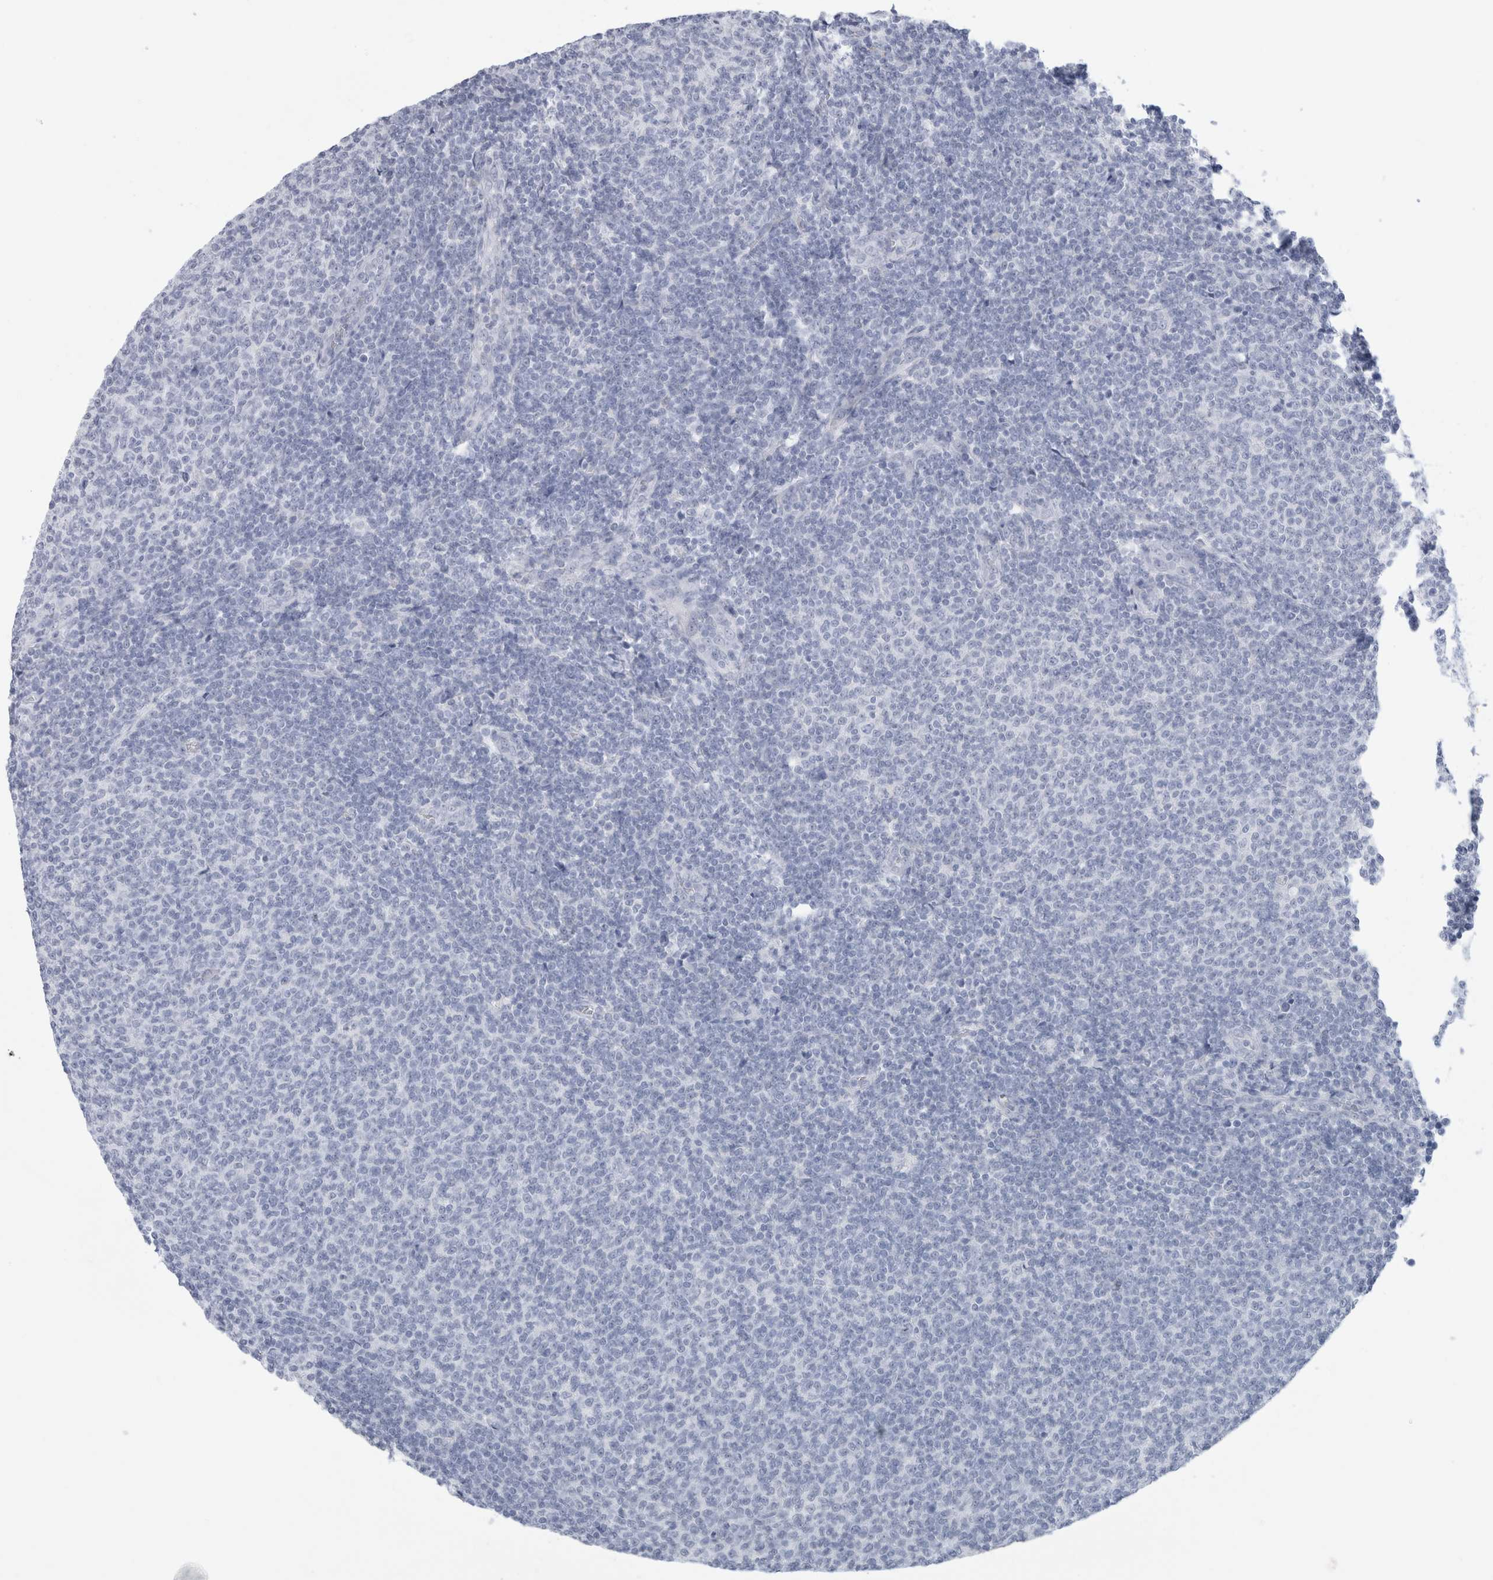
{"staining": {"intensity": "negative", "quantity": "none", "location": "none"}, "tissue": "lymphoma", "cell_type": "Tumor cells", "image_type": "cancer", "snomed": [{"axis": "morphology", "description": "Malignant lymphoma, non-Hodgkin's type, Low grade"}, {"axis": "topography", "description": "Lymph node"}], "caption": "DAB immunohistochemical staining of human lymphoma demonstrates no significant staining in tumor cells. (DAB IHC, high magnification).", "gene": "MUC15", "patient": {"sex": "male", "age": 66}}